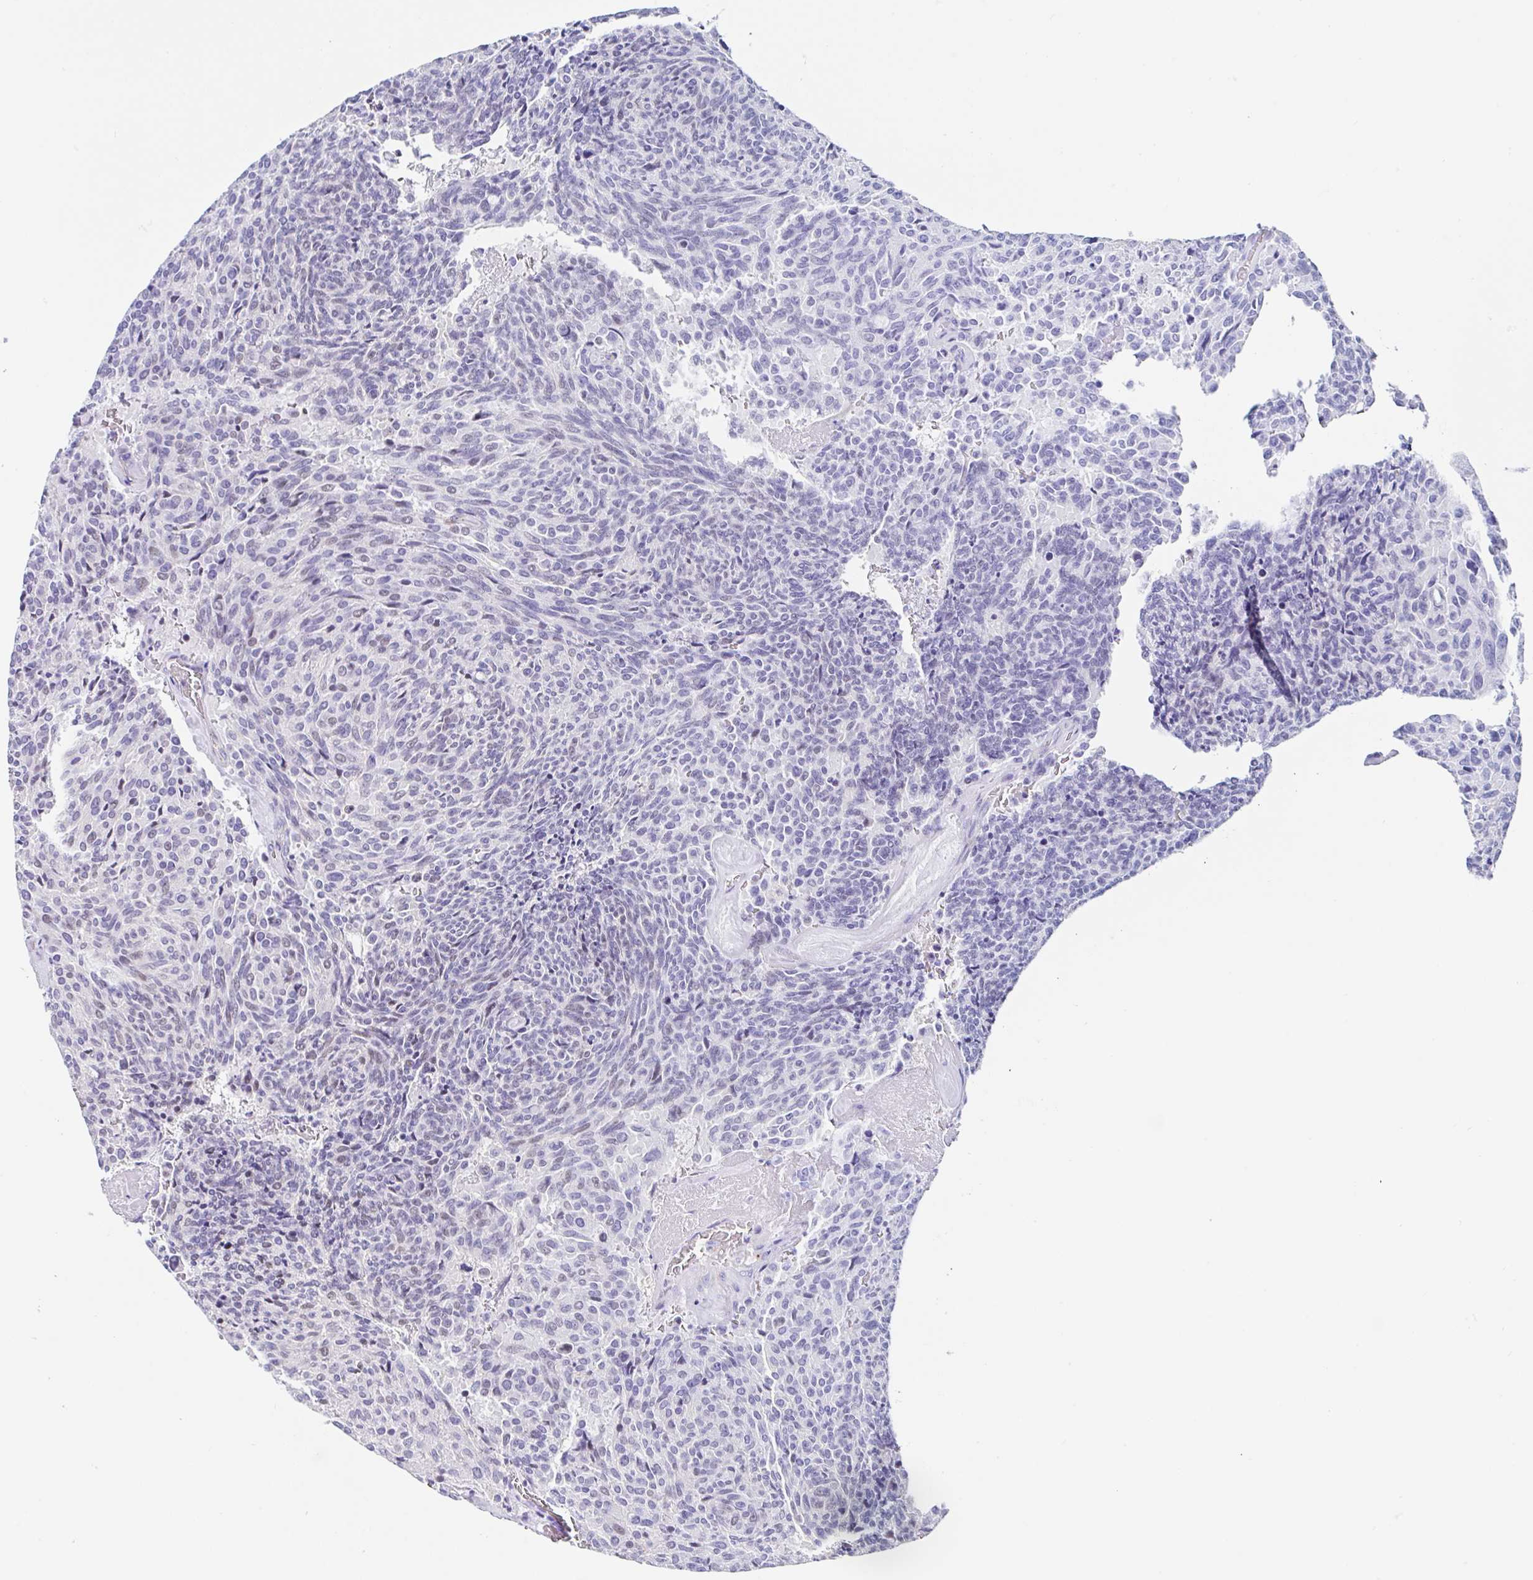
{"staining": {"intensity": "negative", "quantity": "none", "location": "none"}, "tissue": "carcinoid", "cell_type": "Tumor cells", "image_type": "cancer", "snomed": [{"axis": "morphology", "description": "Carcinoid, malignant, NOS"}, {"axis": "topography", "description": "Pancreas"}], "caption": "This is a photomicrograph of immunohistochemistry staining of carcinoid, which shows no positivity in tumor cells. (Brightfield microscopy of DAB (3,3'-diaminobenzidine) IHC at high magnification).", "gene": "TMPRSS11E", "patient": {"sex": "female", "age": 54}}